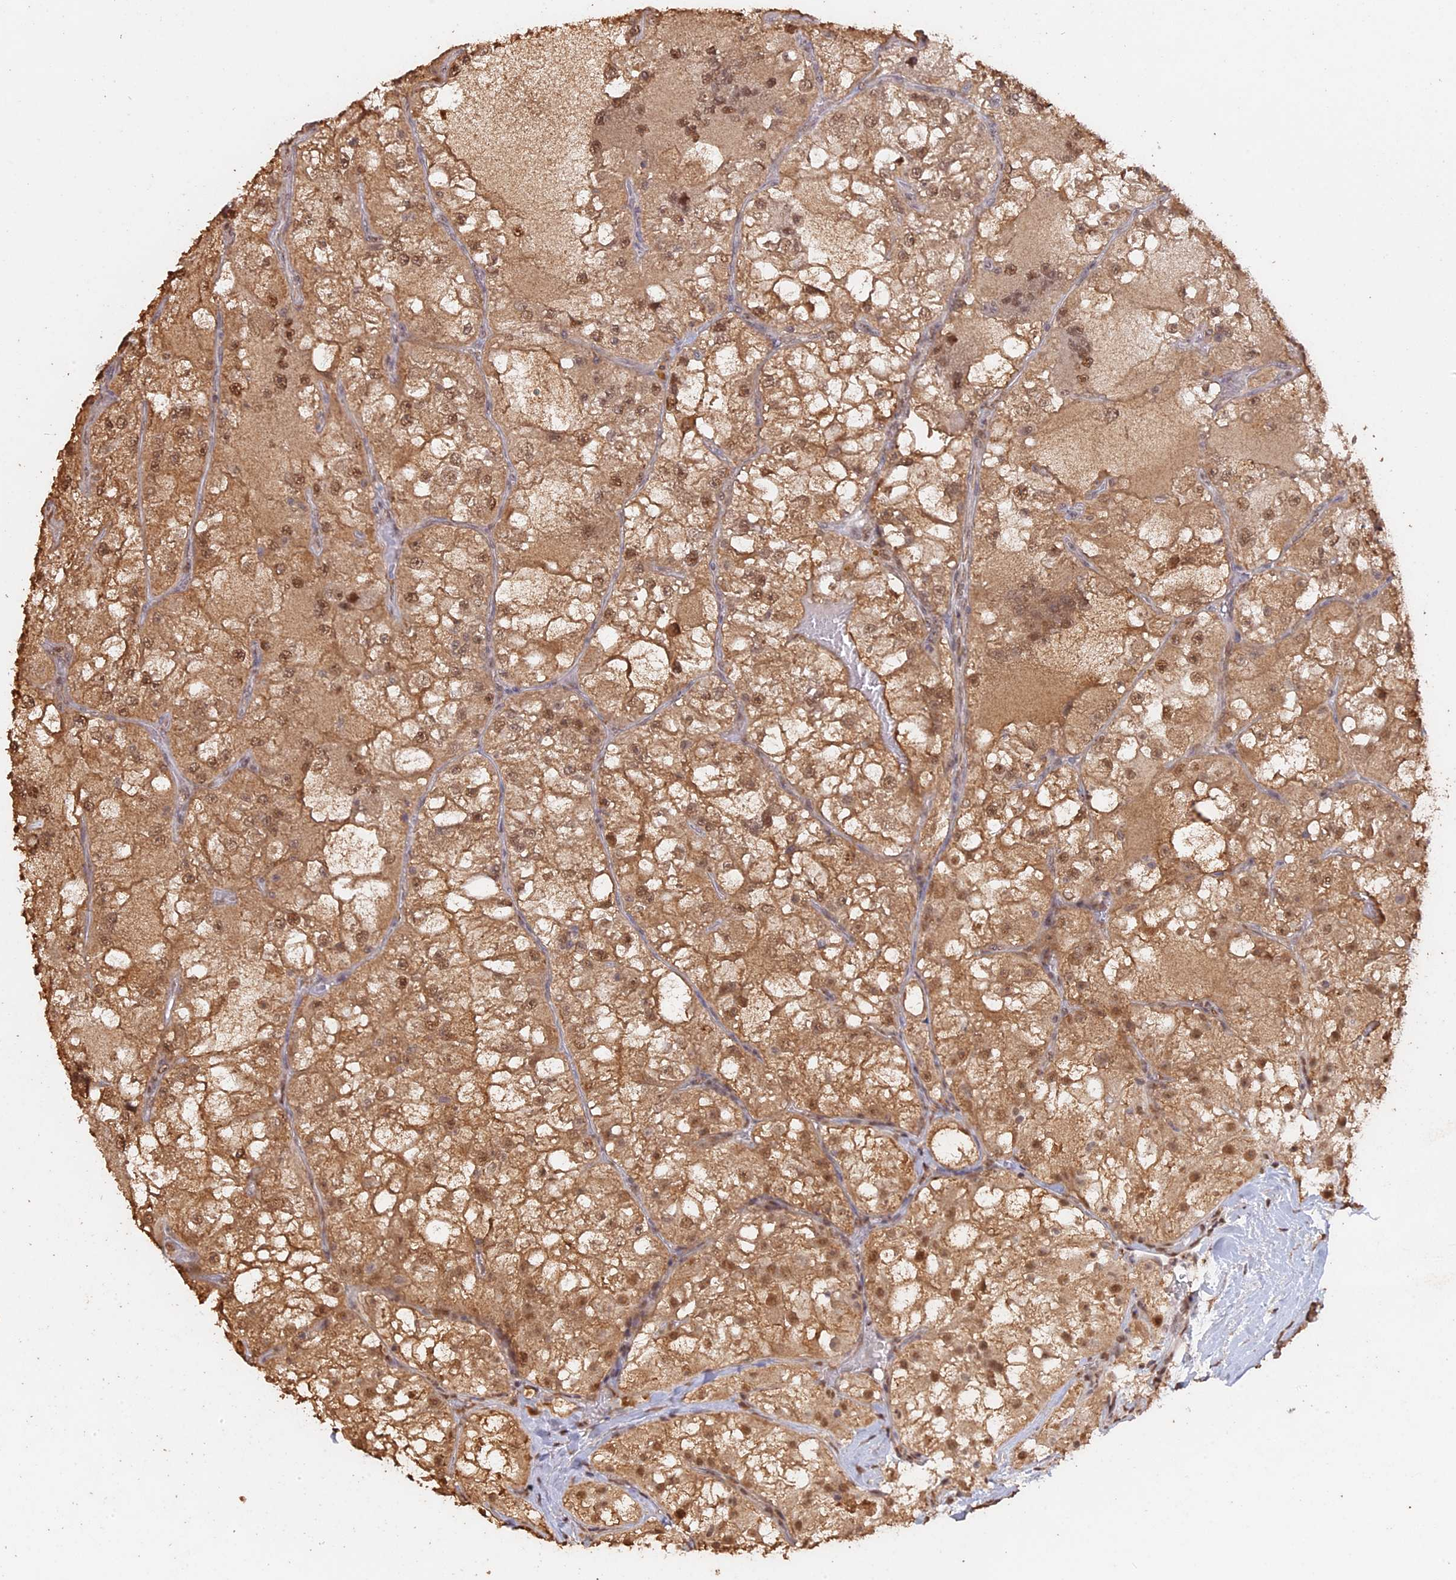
{"staining": {"intensity": "moderate", "quantity": ">75%", "location": "cytoplasmic/membranous,nuclear"}, "tissue": "renal cancer", "cell_type": "Tumor cells", "image_type": "cancer", "snomed": [{"axis": "morphology", "description": "Adenocarcinoma, NOS"}, {"axis": "topography", "description": "Kidney"}], "caption": "IHC (DAB (3,3'-diaminobenzidine)) staining of human renal cancer displays moderate cytoplasmic/membranous and nuclear protein staining in about >75% of tumor cells.", "gene": "PSMC6", "patient": {"sex": "female", "age": 72}}